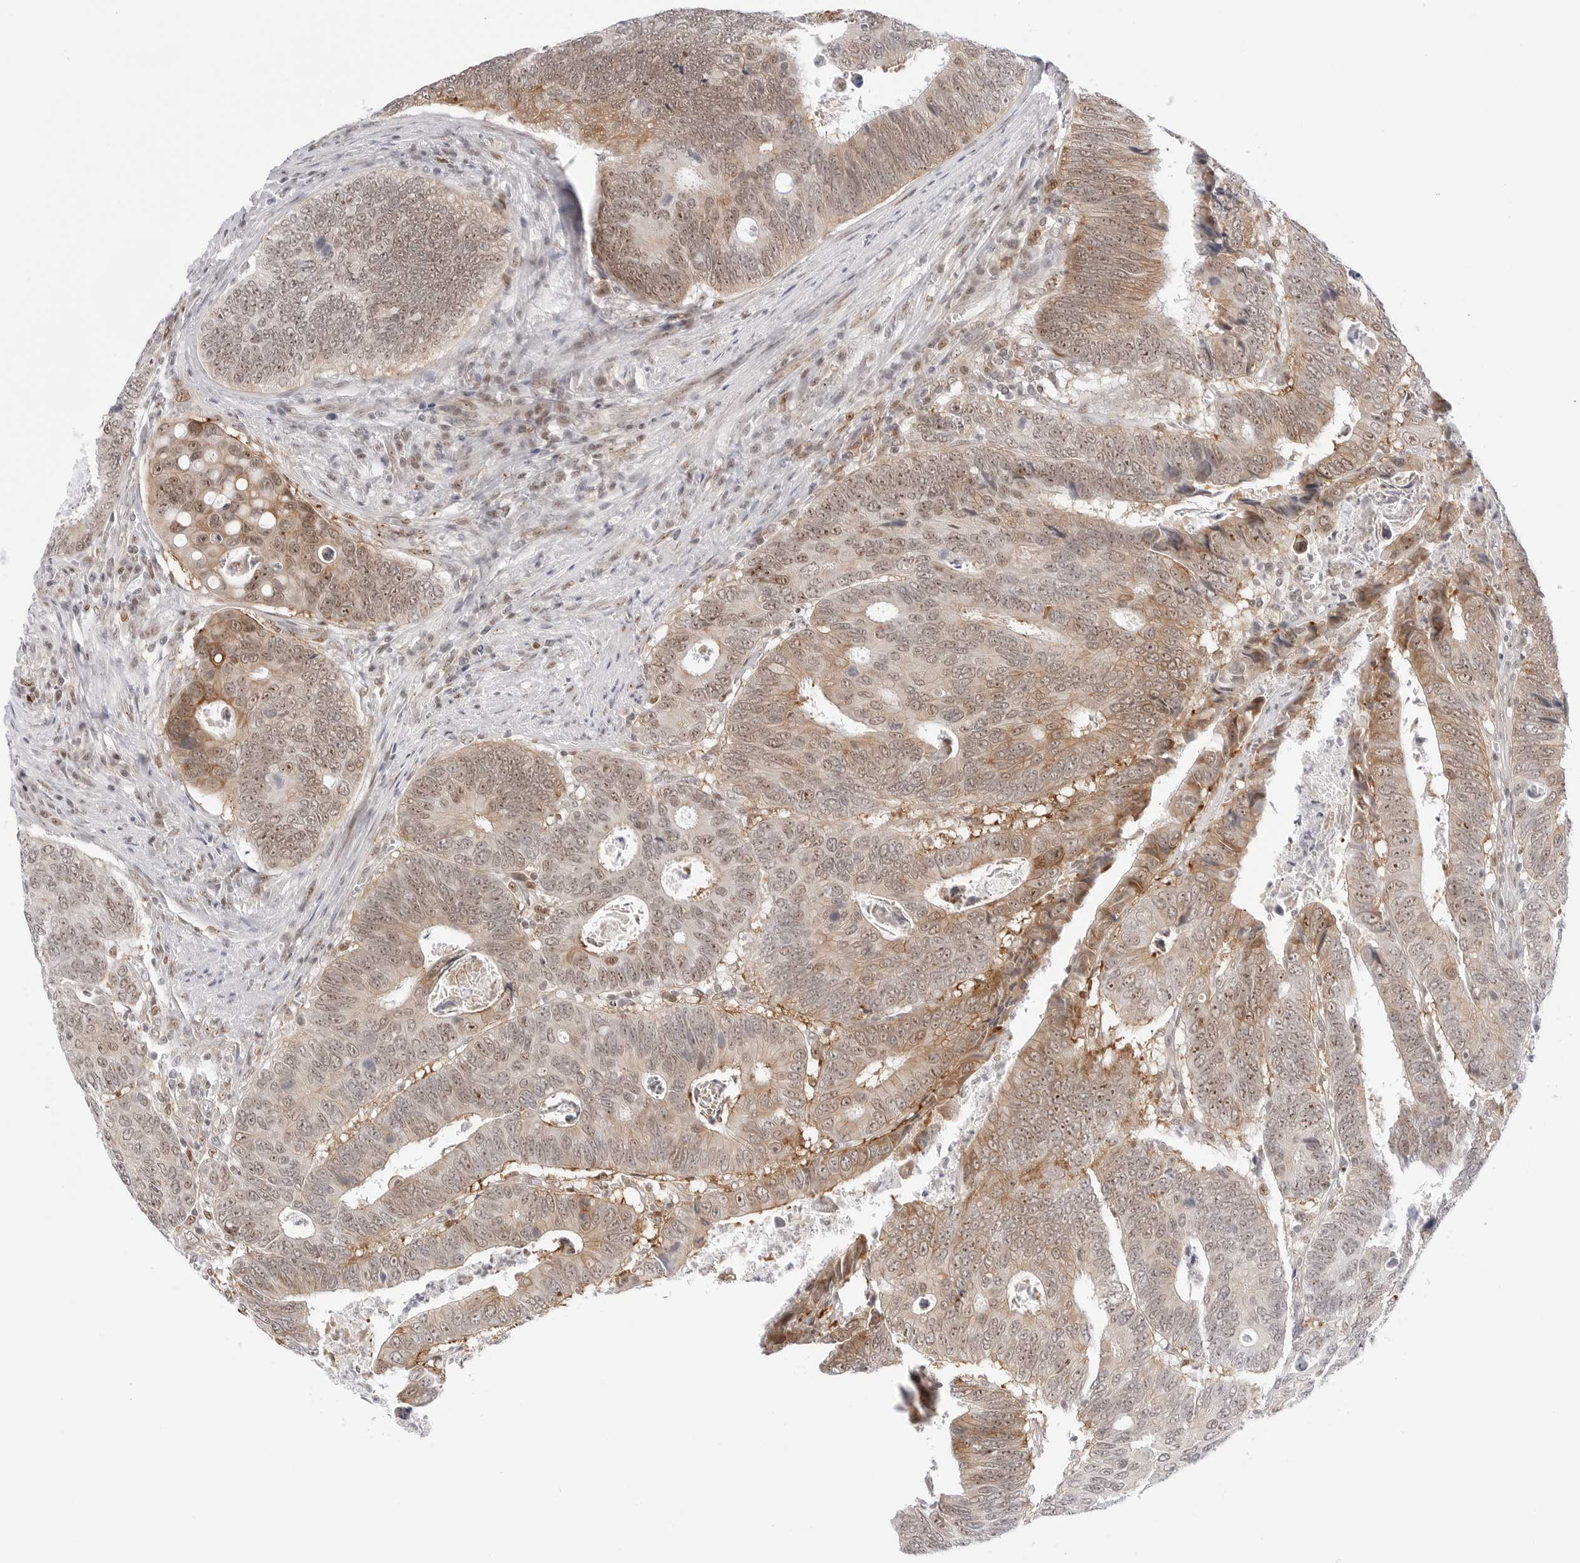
{"staining": {"intensity": "moderate", "quantity": ">75%", "location": "cytoplasmic/membranous,nuclear"}, "tissue": "colorectal cancer", "cell_type": "Tumor cells", "image_type": "cancer", "snomed": [{"axis": "morphology", "description": "Adenocarcinoma, NOS"}, {"axis": "topography", "description": "Colon"}], "caption": "Protein expression analysis of human adenocarcinoma (colorectal) reveals moderate cytoplasmic/membranous and nuclear staining in approximately >75% of tumor cells.", "gene": "C1orf162", "patient": {"sex": "male", "age": 72}}